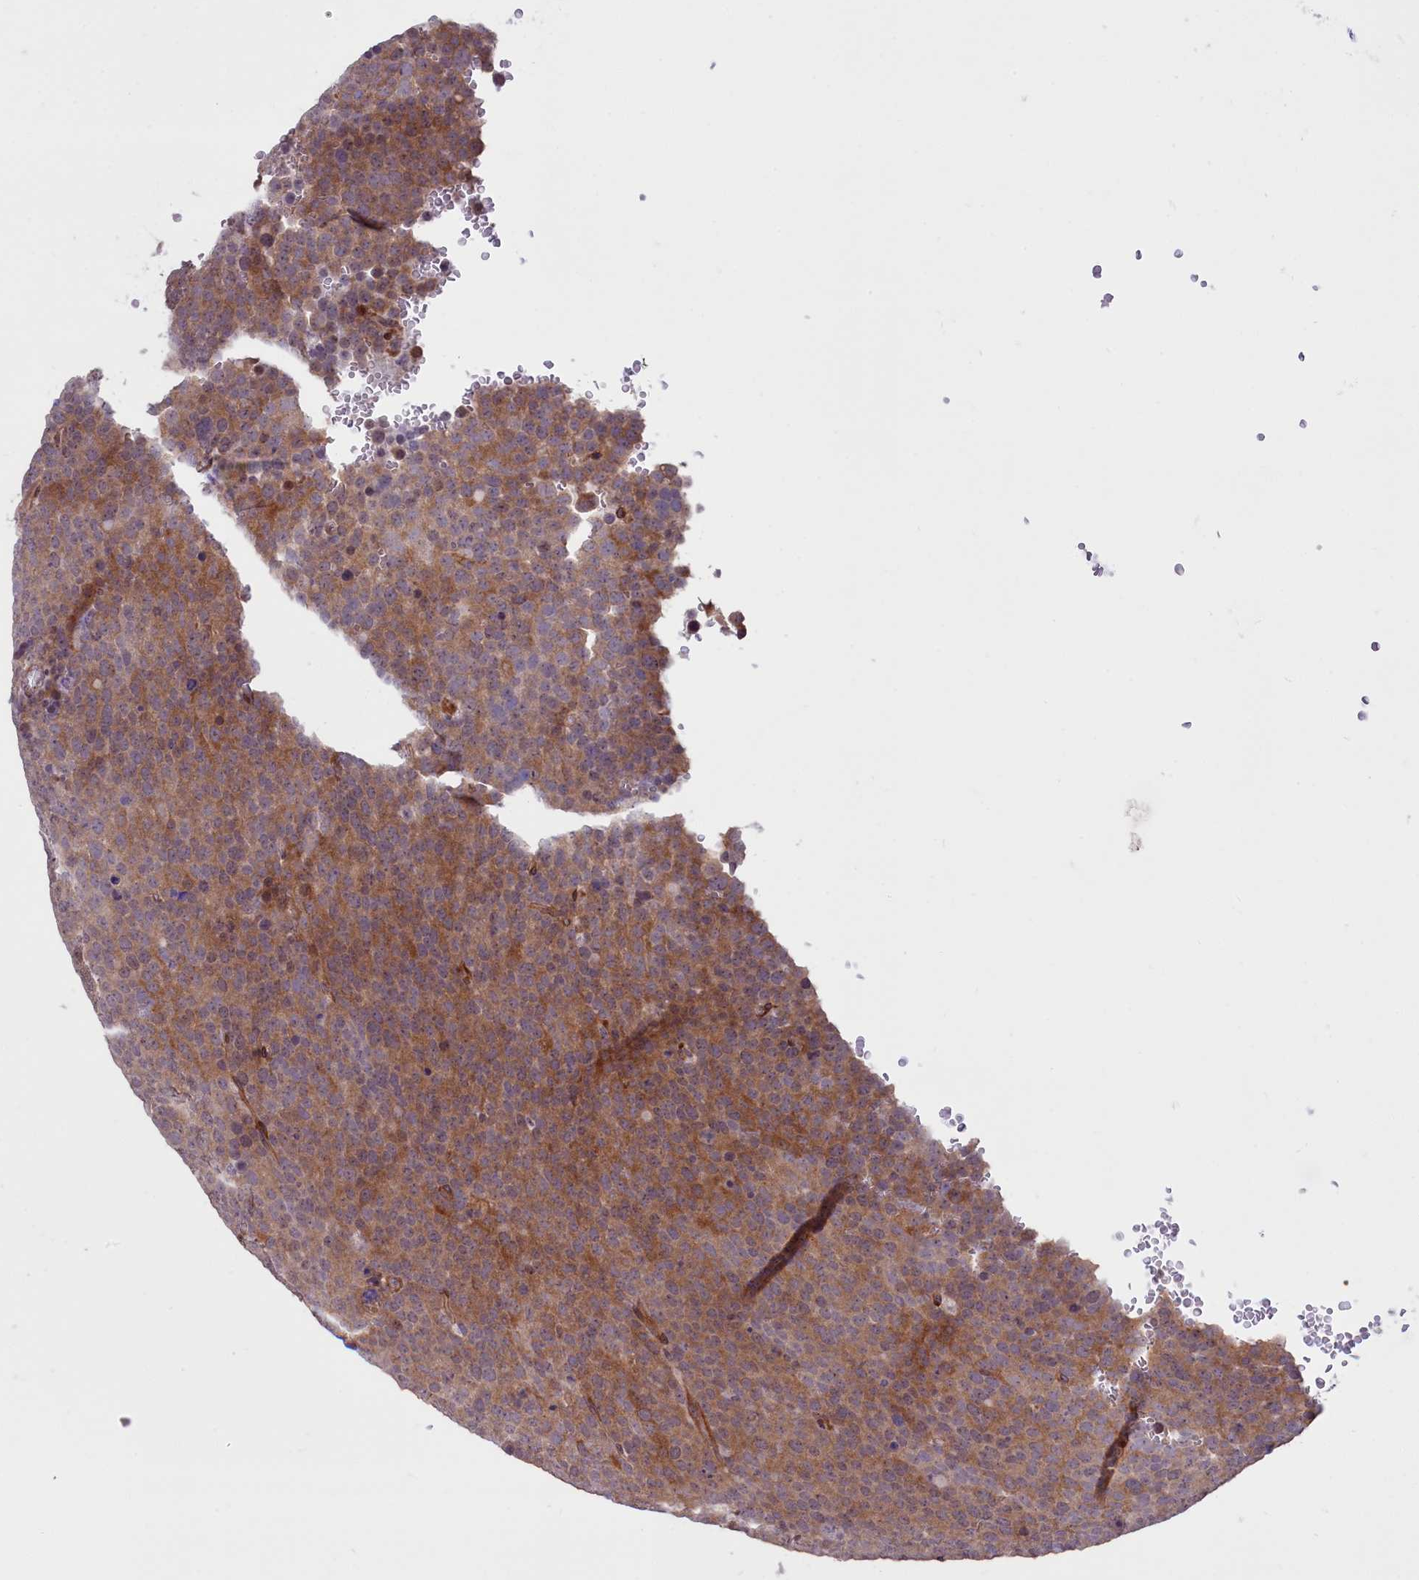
{"staining": {"intensity": "moderate", "quantity": ">75%", "location": "cytoplasmic/membranous"}, "tissue": "testis cancer", "cell_type": "Tumor cells", "image_type": "cancer", "snomed": [{"axis": "morphology", "description": "Seminoma, NOS"}, {"axis": "topography", "description": "Testis"}], "caption": "This is an image of immunohistochemistry staining of seminoma (testis), which shows moderate staining in the cytoplasmic/membranous of tumor cells.", "gene": "BCAR1", "patient": {"sex": "male", "age": 71}}